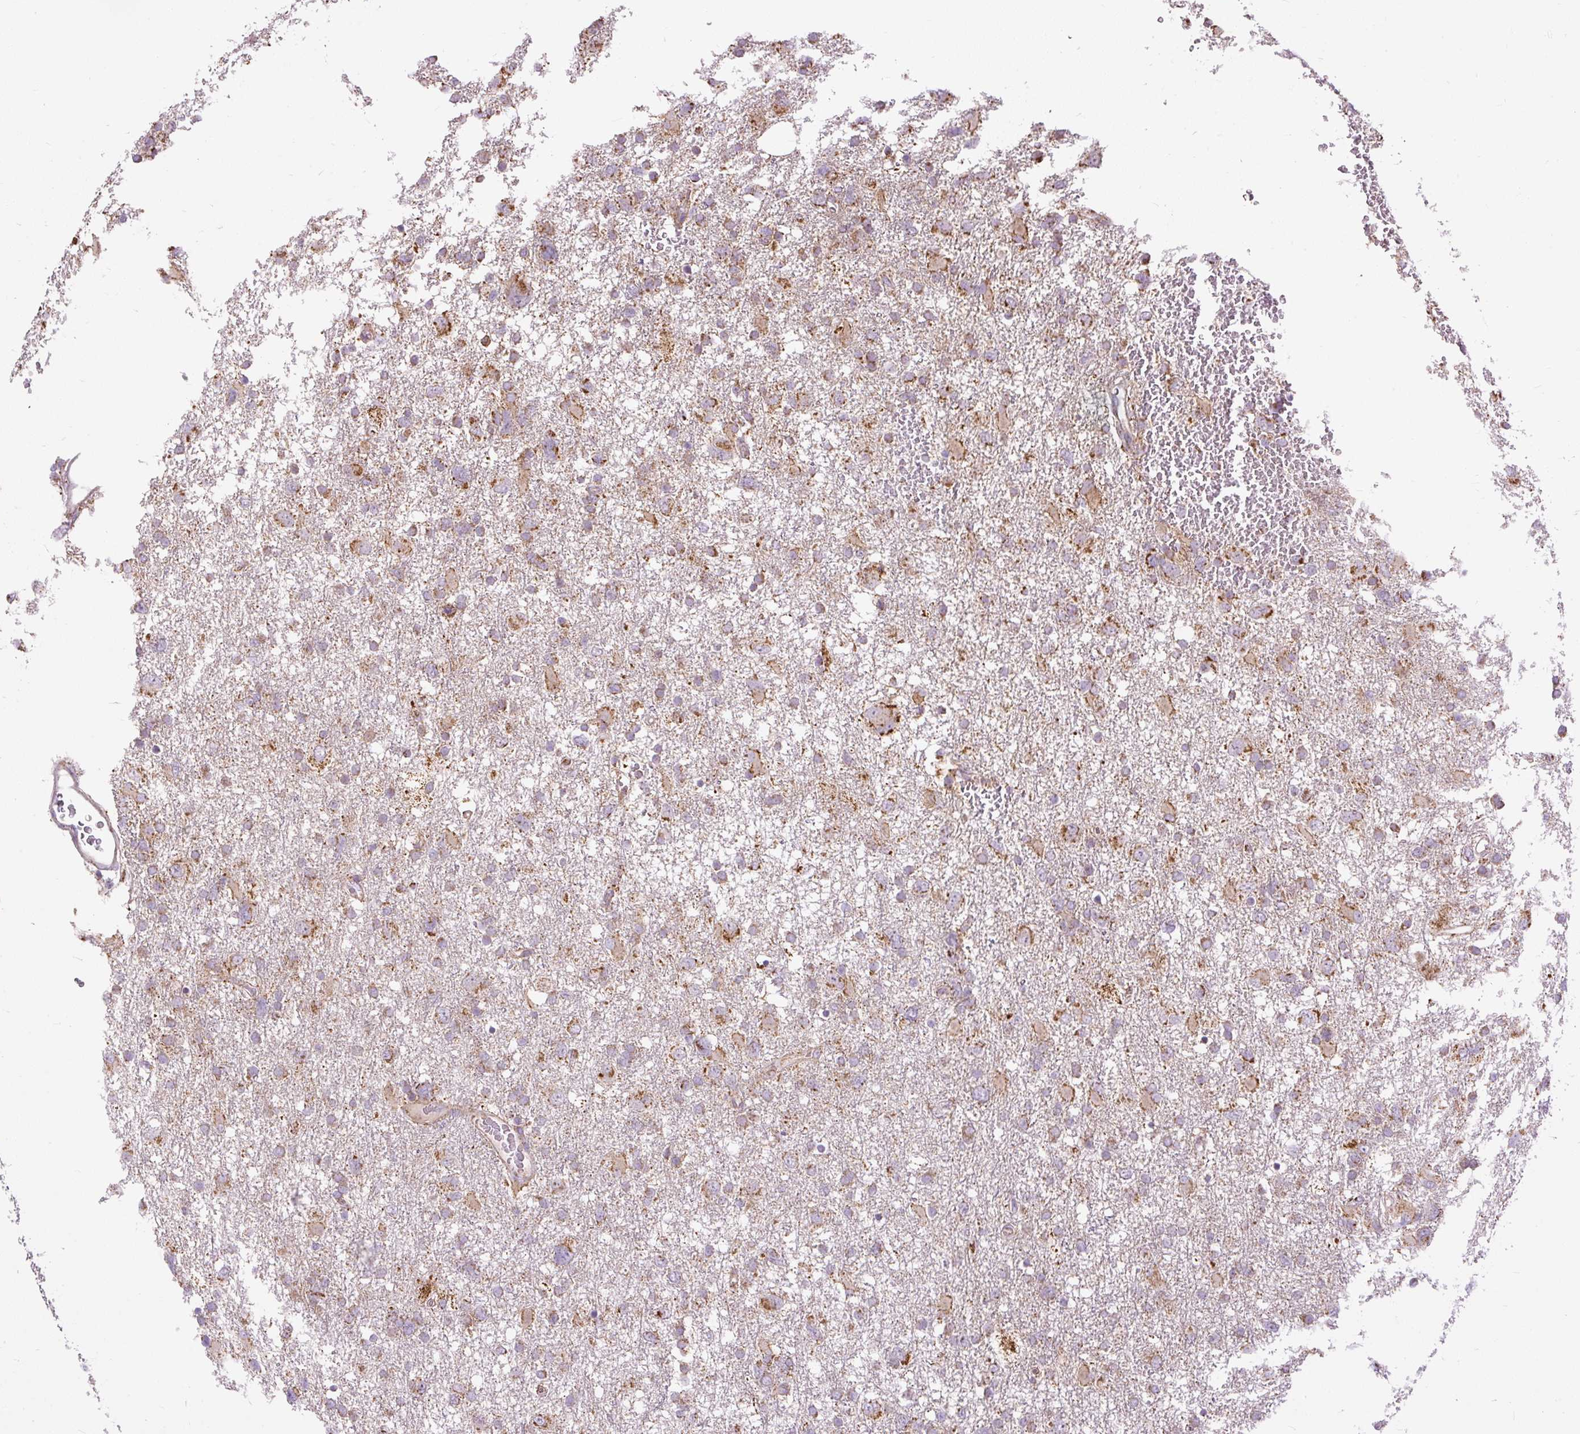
{"staining": {"intensity": "moderate", "quantity": ">75%", "location": "cytoplasmic/membranous"}, "tissue": "glioma", "cell_type": "Tumor cells", "image_type": "cancer", "snomed": [{"axis": "morphology", "description": "Glioma, malignant, High grade"}, {"axis": "topography", "description": "Brain"}], "caption": "A brown stain labels moderate cytoplasmic/membranous expression of a protein in human glioma tumor cells.", "gene": "TM2D3", "patient": {"sex": "male", "age": 61}}